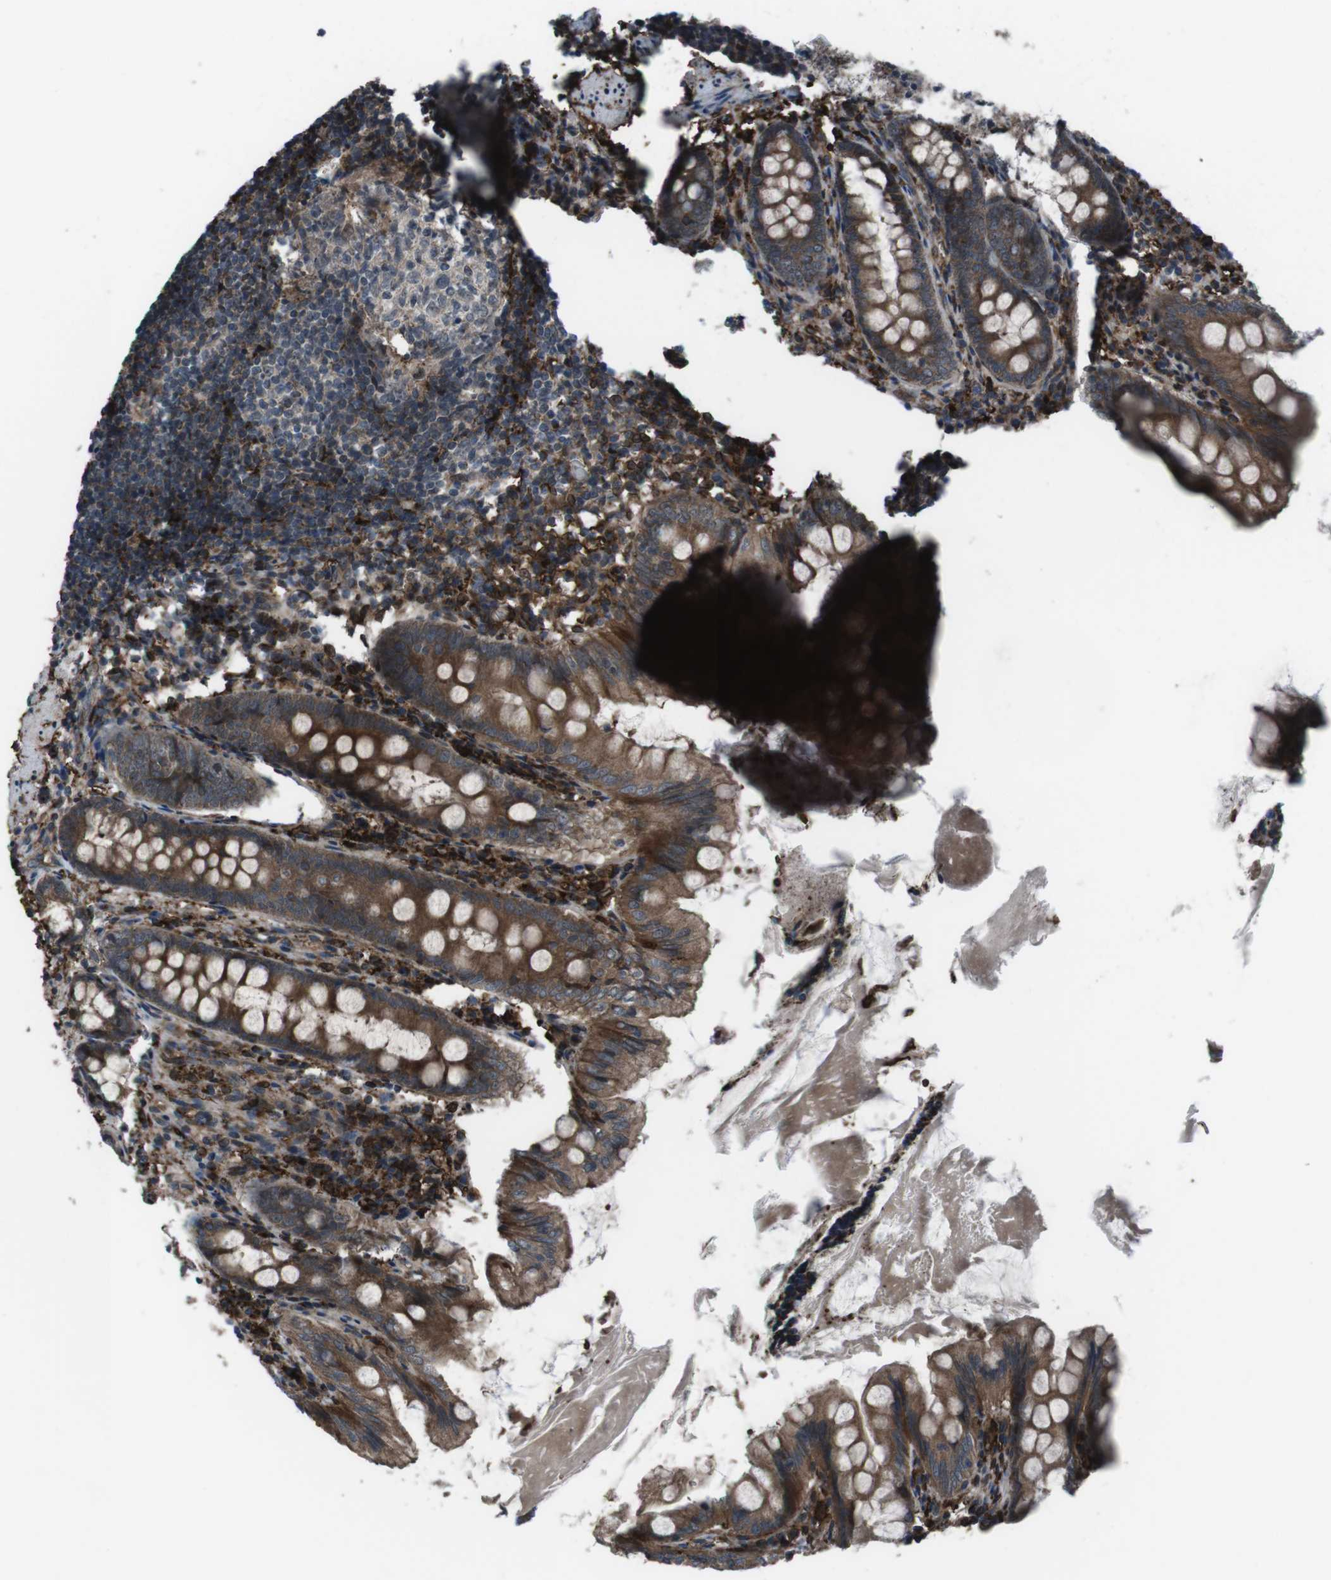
{"staining": {"intensity": "strong", "quantity": ">75%", "location": "cytoplasmic/membranous"}, "tissue": "appendix", "cell_type": "Glandular cells", "image_type": "normal", "snomed": [{"axis": "morphology", "description": "Normal tissue, NOS"}, {"axis": "topography", "description": "Appendix"}], "caption": "Approximately >75% of glandular cells in normal appendix reveal strong cytoplasmic/membranous protein expression as visualized by brown immunohistochemical staining.", "gene": "GDF10", "patient": {"sex": "female", "age": 77}}